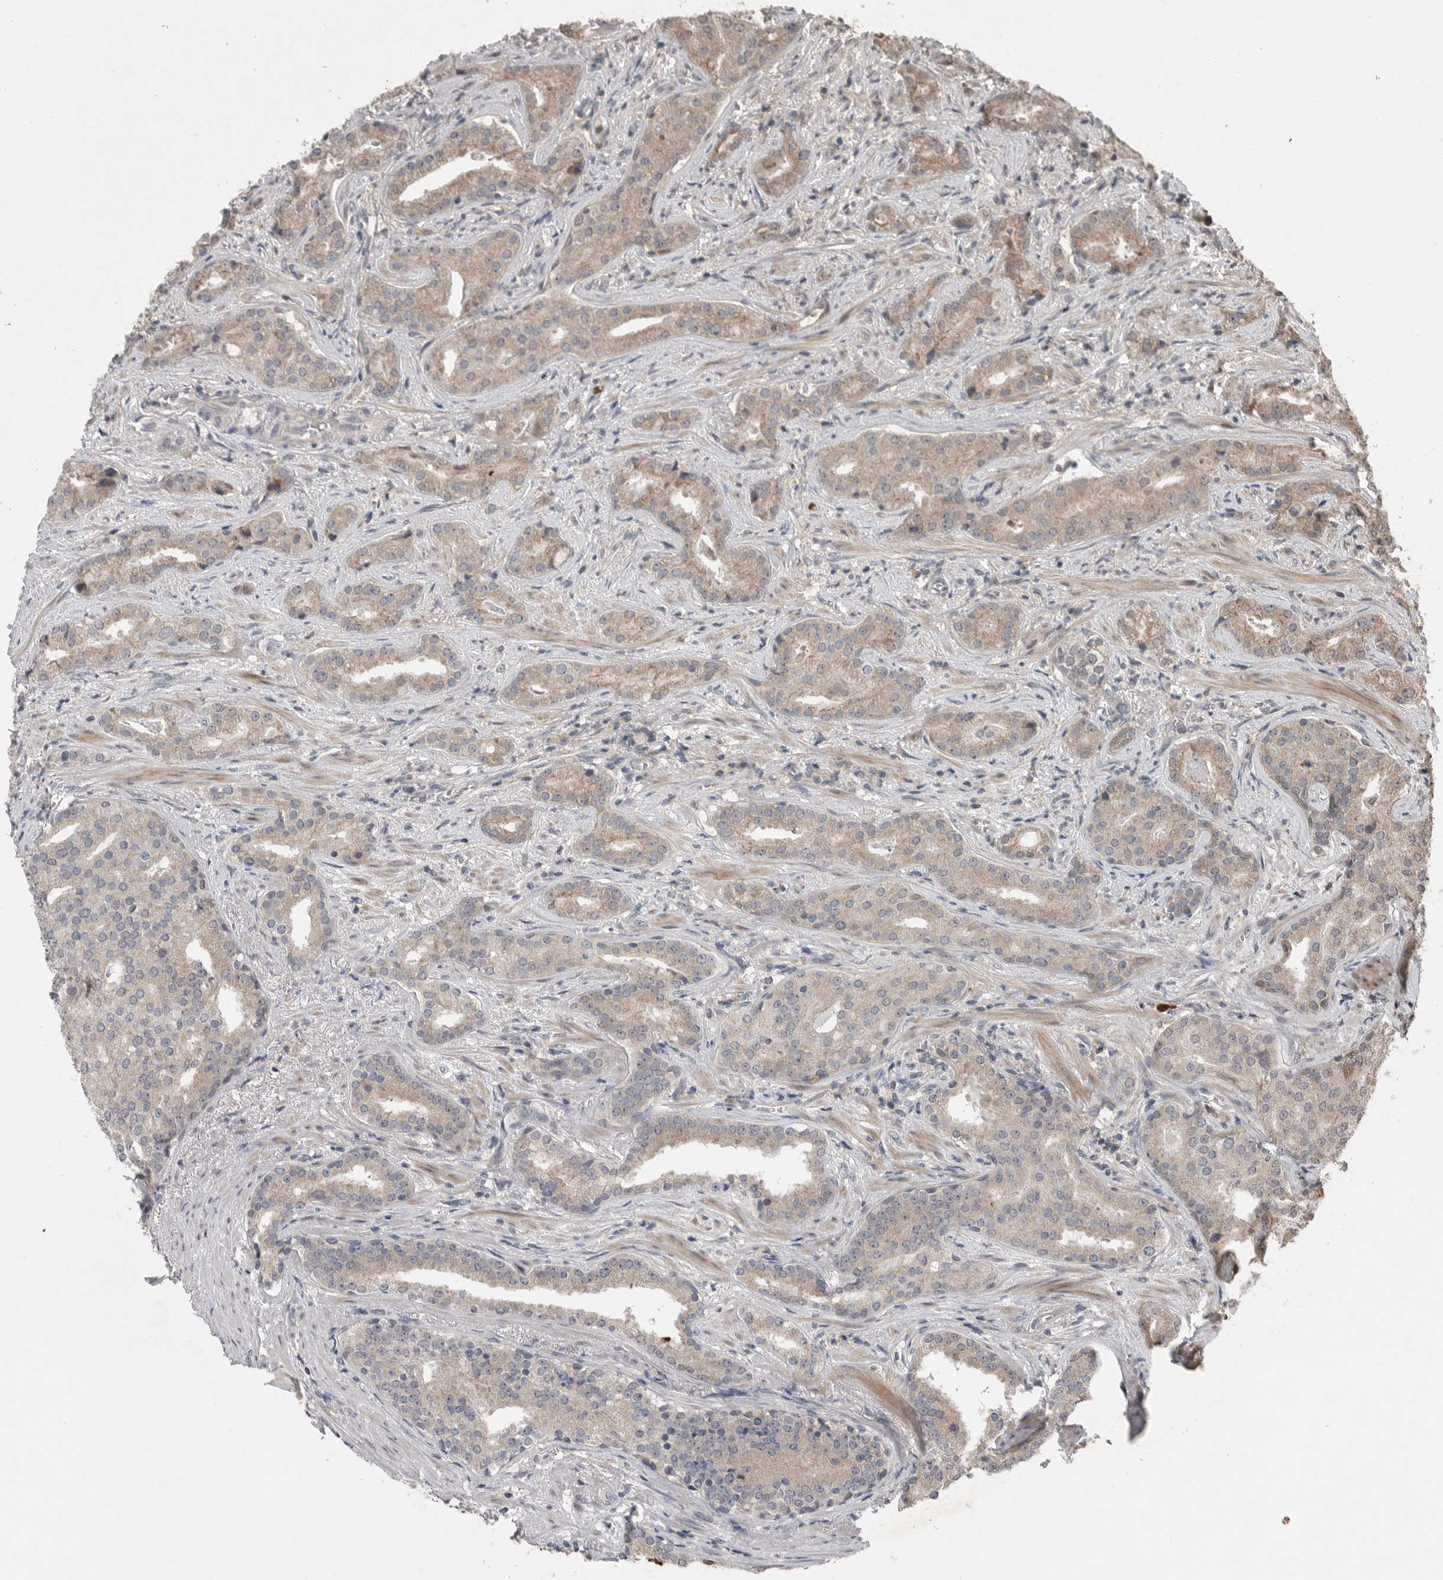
{"staining": {"intensity": "weak", "quantity": ">75%", "location": "cytoplasmic/membranous"}, "tissue": "prostate cancer", "cell_type": "Tumor cells", "image_type": "cancer", "snomed": [{"axis": "morphology", "description": "Adenocarcinoma, Low grade"}, {"axis": "topography", "description": "Prostate"}], "caption": "Tumor cells demonstrate weak cytoplasmic/membranous staining in about >75% of cells in prostate cancer (adenocarcinoma (low-grade)).", "gene": "SCP2", "patient": {"sex": "male", "age": 67}}